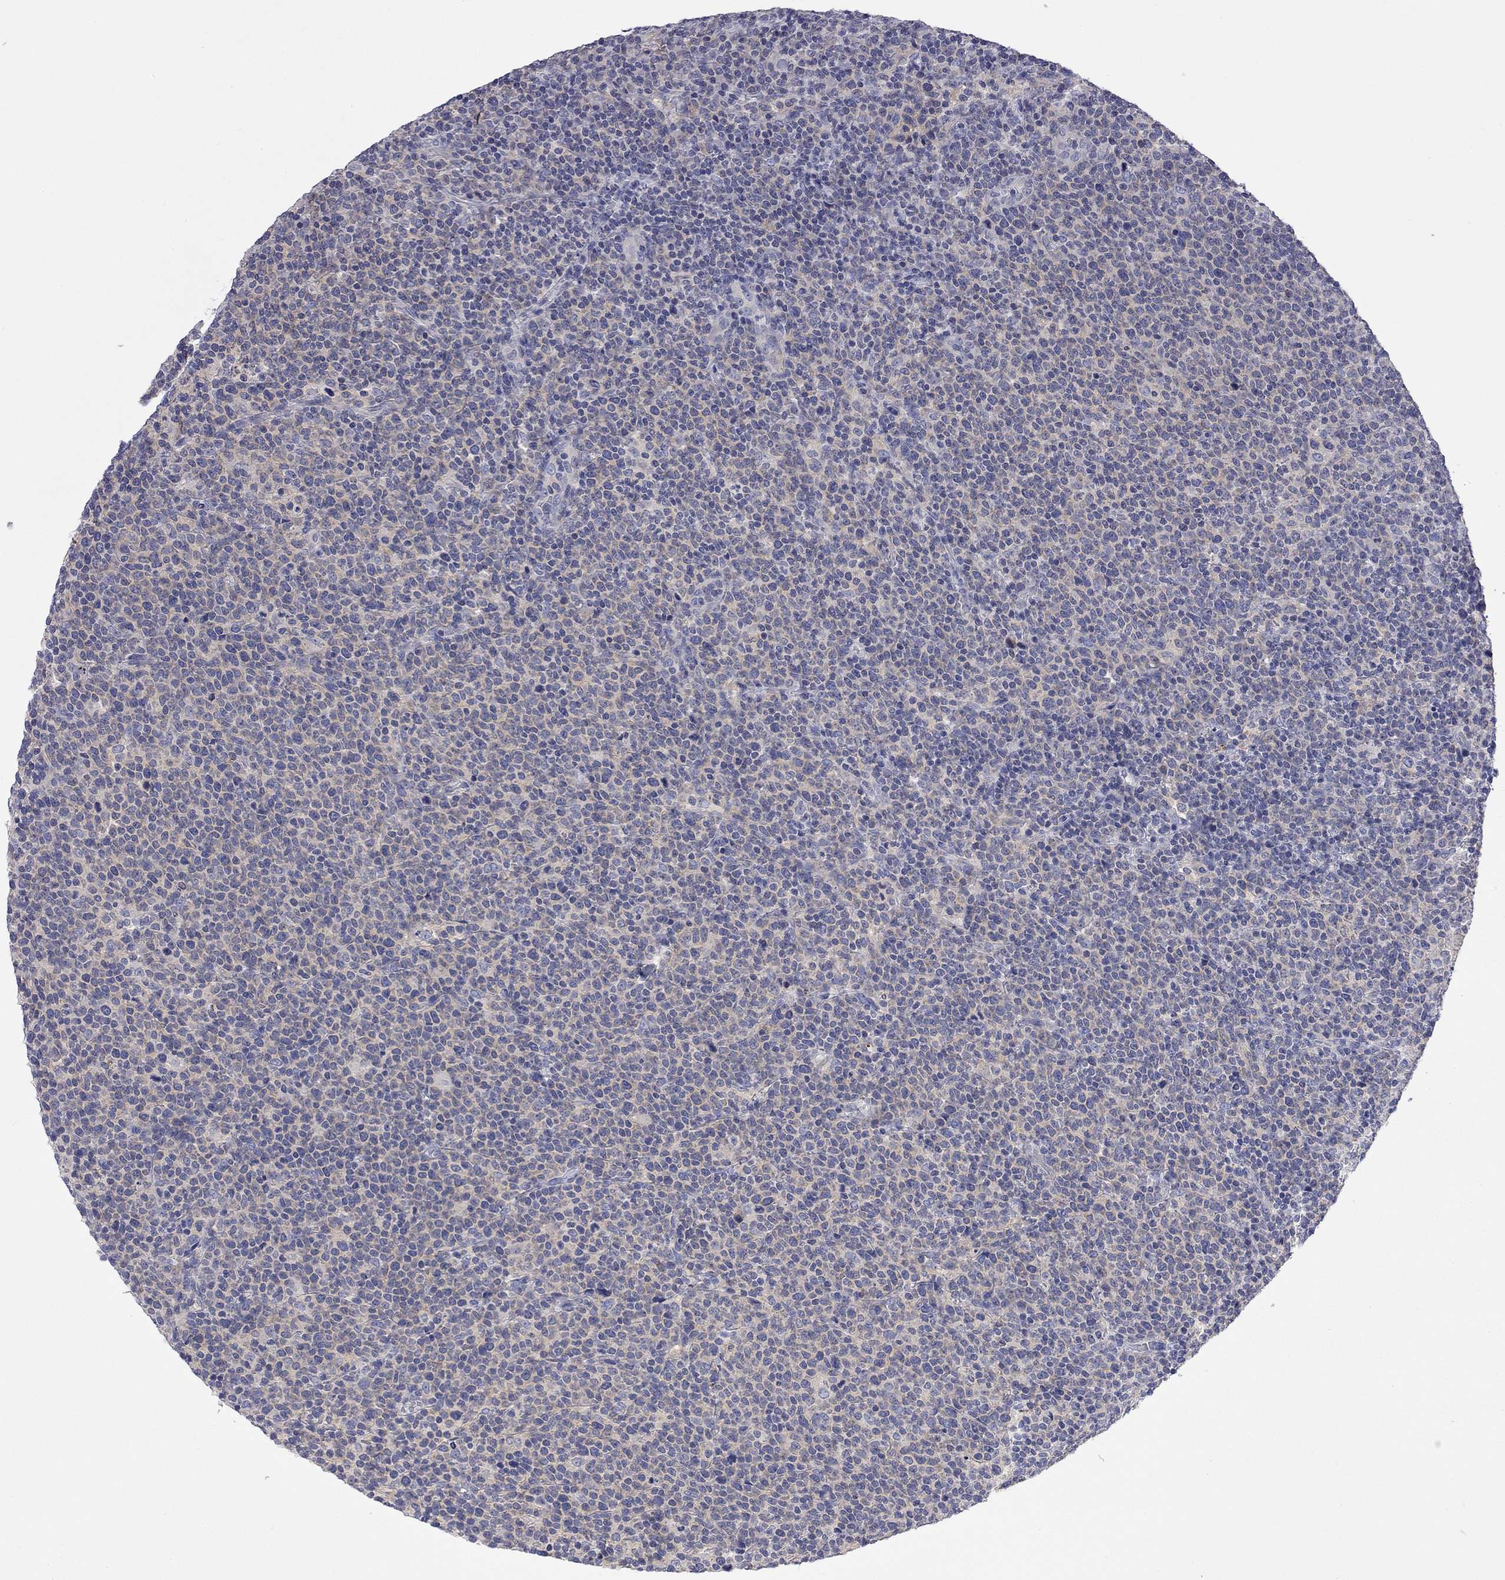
{"staining": {"intensity": "negative", "quantity": "none", "location": "none"}, "tissue": "lymphoma", "cell_type": "Tumor cells", "image_type": "cancer", "snomed": [{"axis": "morphology", "description": "Malignant lymphoma, non-Hodgkin's type, High grade"}, {"axis": "topography", "description": "Lymph node"}], "caption": "The micrograph displays no staining of tumor cells in high-grade malignant lymphoma, non-Hodgkin's type. The staining is performed using DAB (3,3'-diaminobenzidine) brown chromogen with nuclei counter-stained in using hematoxylin.", "gene": "ABCB4", "patient": {"sex": "male", "age": 61}}